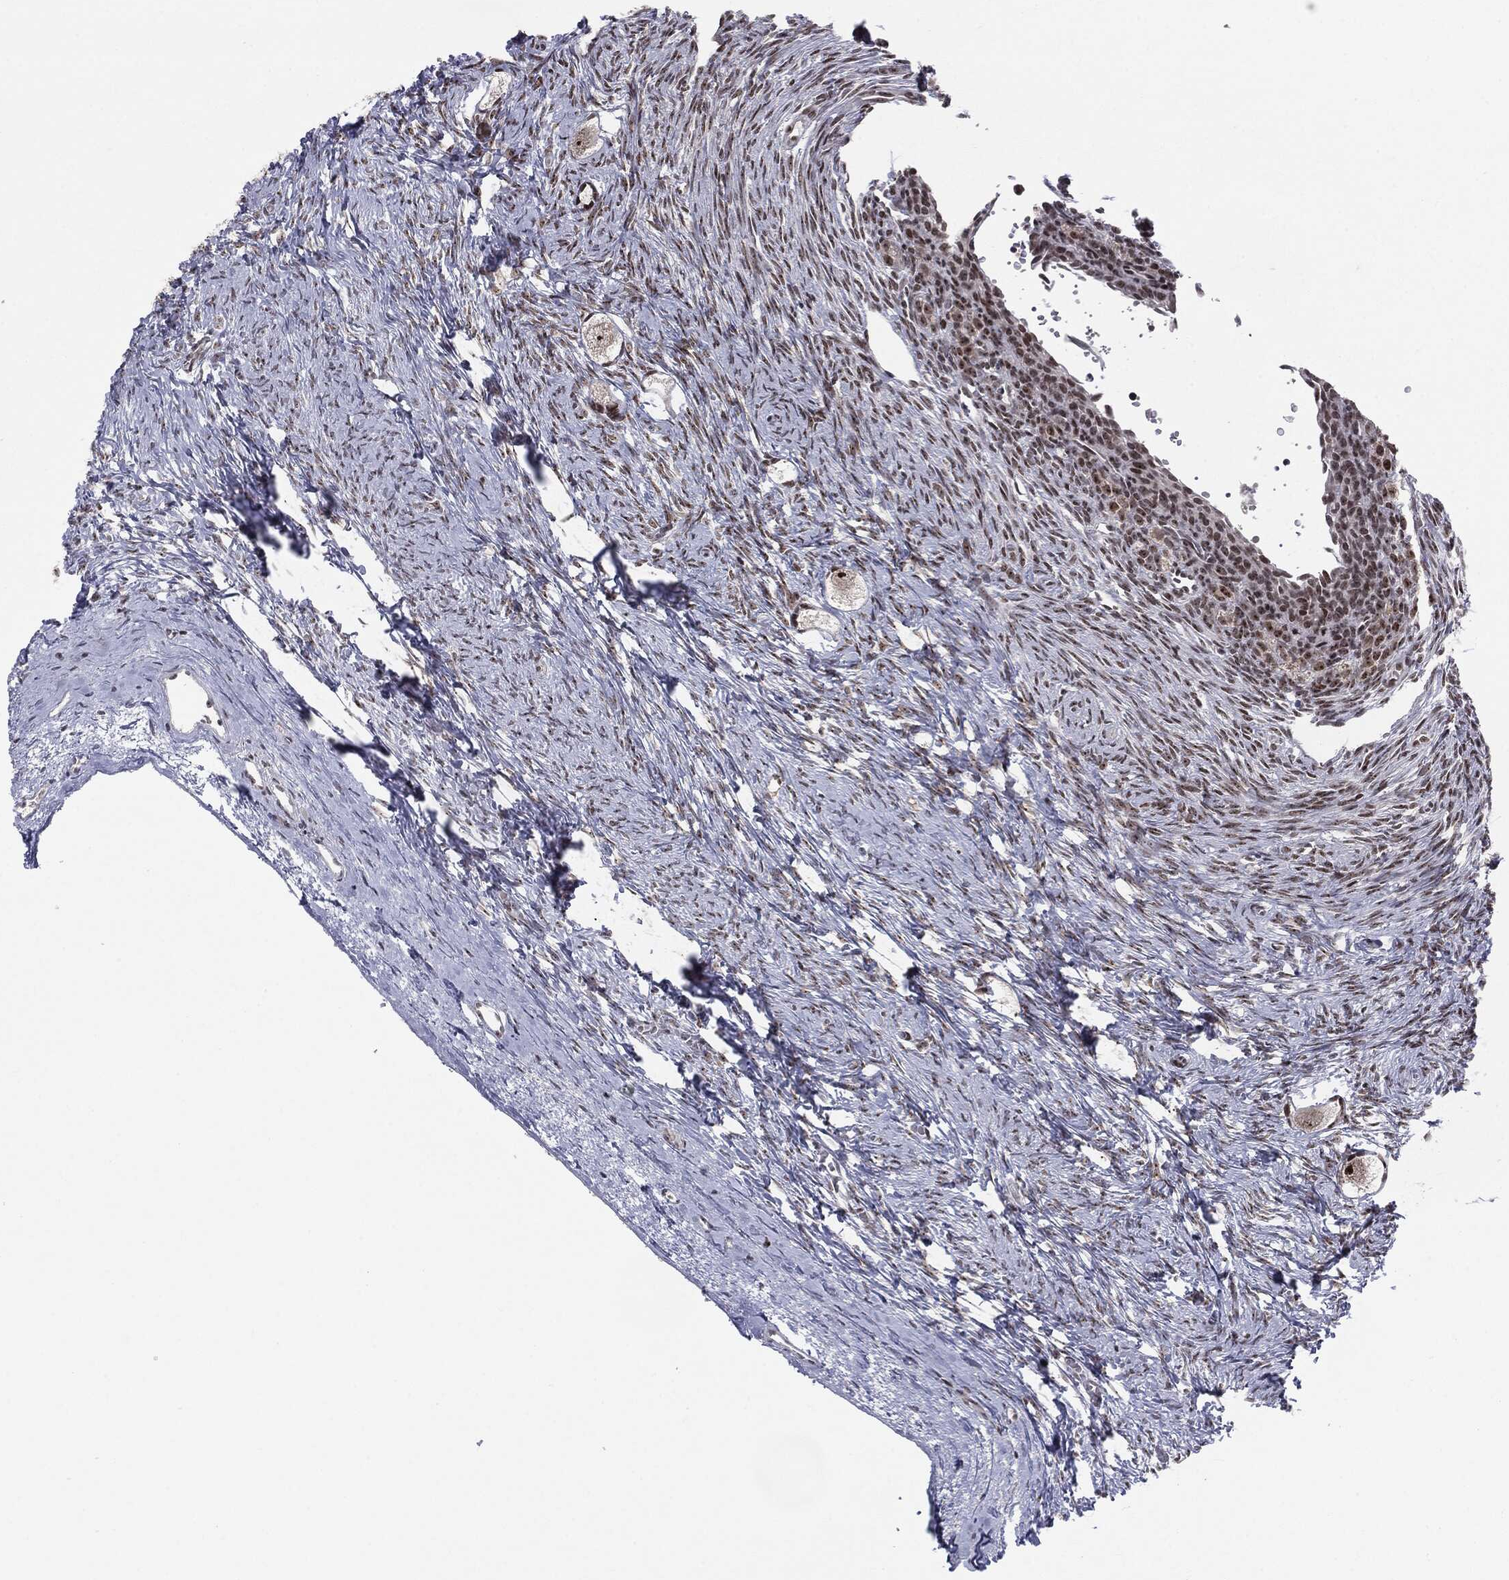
{"staining": {"intensity": "strong", "quantity": "<25%", "location": "nuclear"}, "tissue": "ovary", "cell_type": "Follicle cells", "image_type": "normal", "snomed": [{"axis": "morphology", "description": "Normal tissue, NOS"}, {"axis": "topography", "description": "Ovary"}], "caption": "Protein staining of unremarkable ovary reveals strong nuclear positivity in approximately <25% of follicle cells.", "gene": "MDC1", "patient": {"sex": "female", "age": 27}}